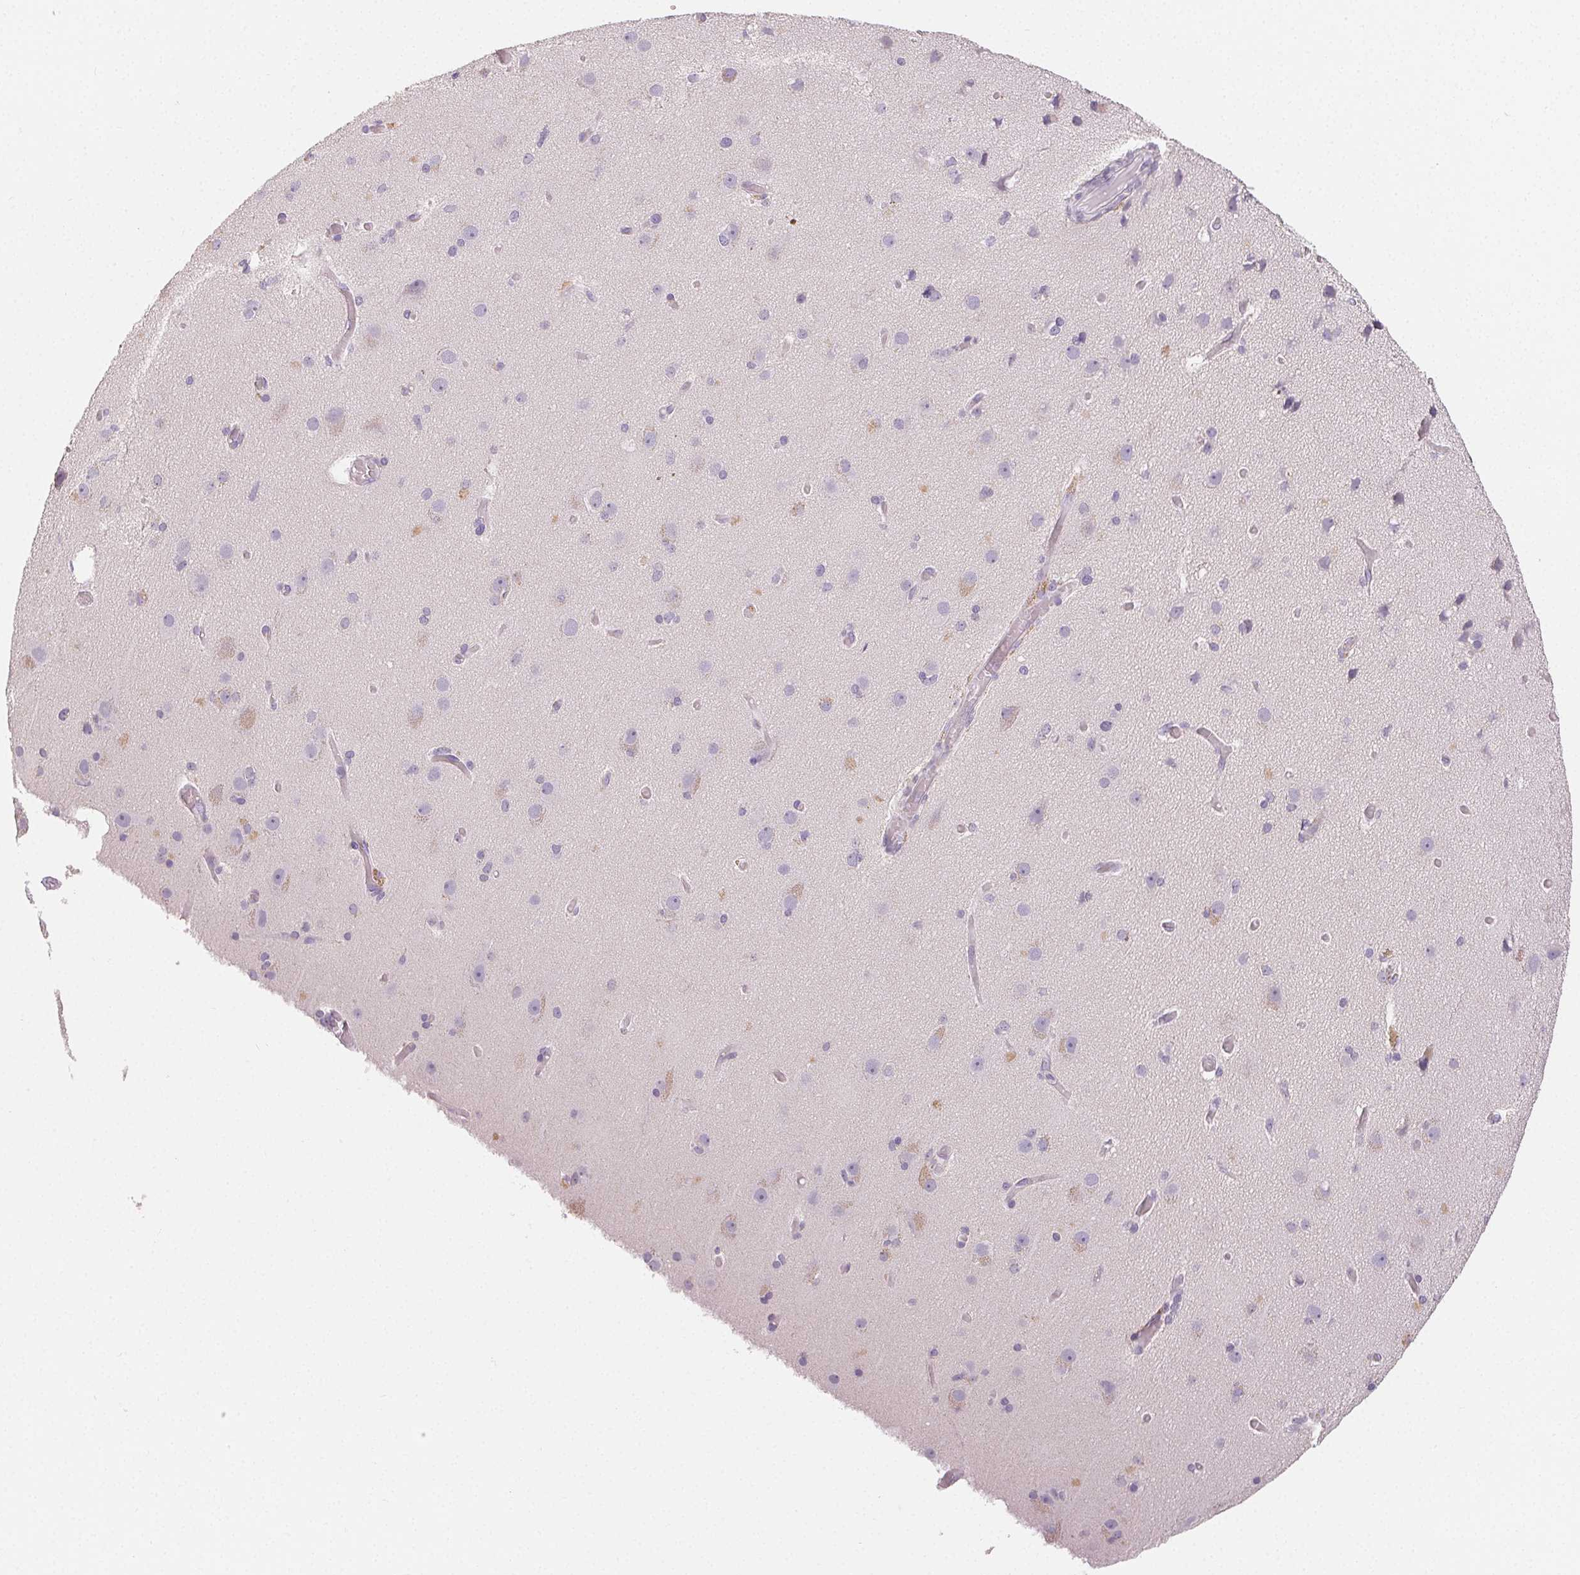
{"staining": {"intensity": "negative", "quantity": "none", "location": "none"}, "tissue": "cerebral cortex", "cell_type": "Endothelial cells", "image_type": "normal", "snomed": [{"axis": "morphology", "description": "Normal tissue, NOS"}, {"axis": "morphology", "description": "Glioma, malignant, High grade"}, {"axis": "topography", "description": "Cerebral cortex"}], "caption": "Immunohistochemical staining of benign human cerebral cortex shows no significant staining in endothelial cells. (DAB IHC, high magnification).", "gene": "SFTPD", "patient": {"sex": "male", "age": 71}}